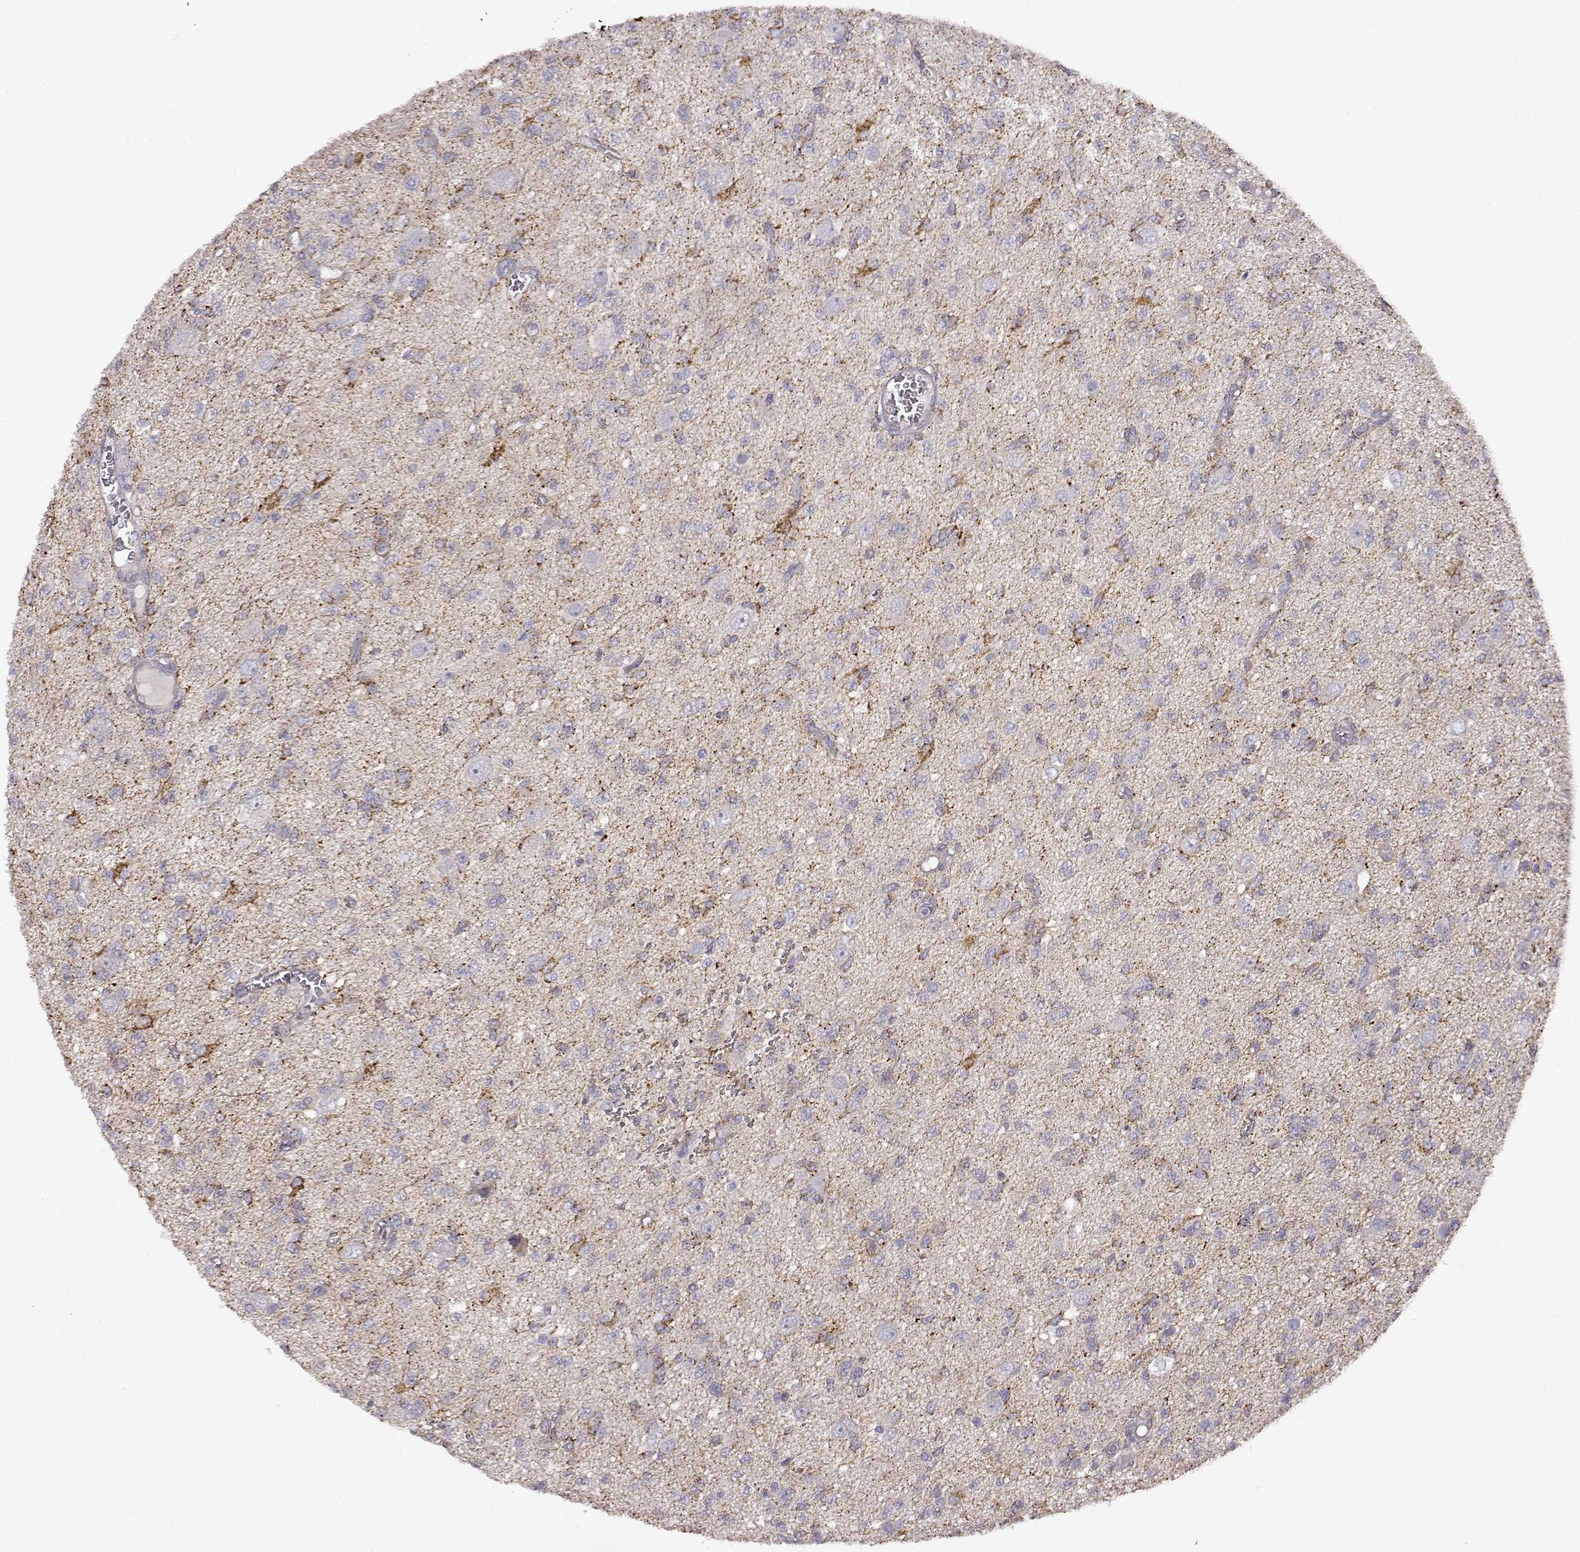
{"staining": {"intensity": "weak", "quantity": "<25%", "location": "cytoplasmic/membranous"}, "tissue": "glioma", "cell_type": "Tumor cells", "image_type": "cancer", "snomed": [{"axis": "morphology", "description": "Glioma, malignant, Low grade"}, {"axis": "topography", "description": "Brain"}], "caption": "A high-resolution image shows immunohistochemistry staining of low-grade glioma (malignant), which reveals no significant positivity in tumor cells.", "gene": "DDC", "patient": {"sex": "male", "age": 64}}